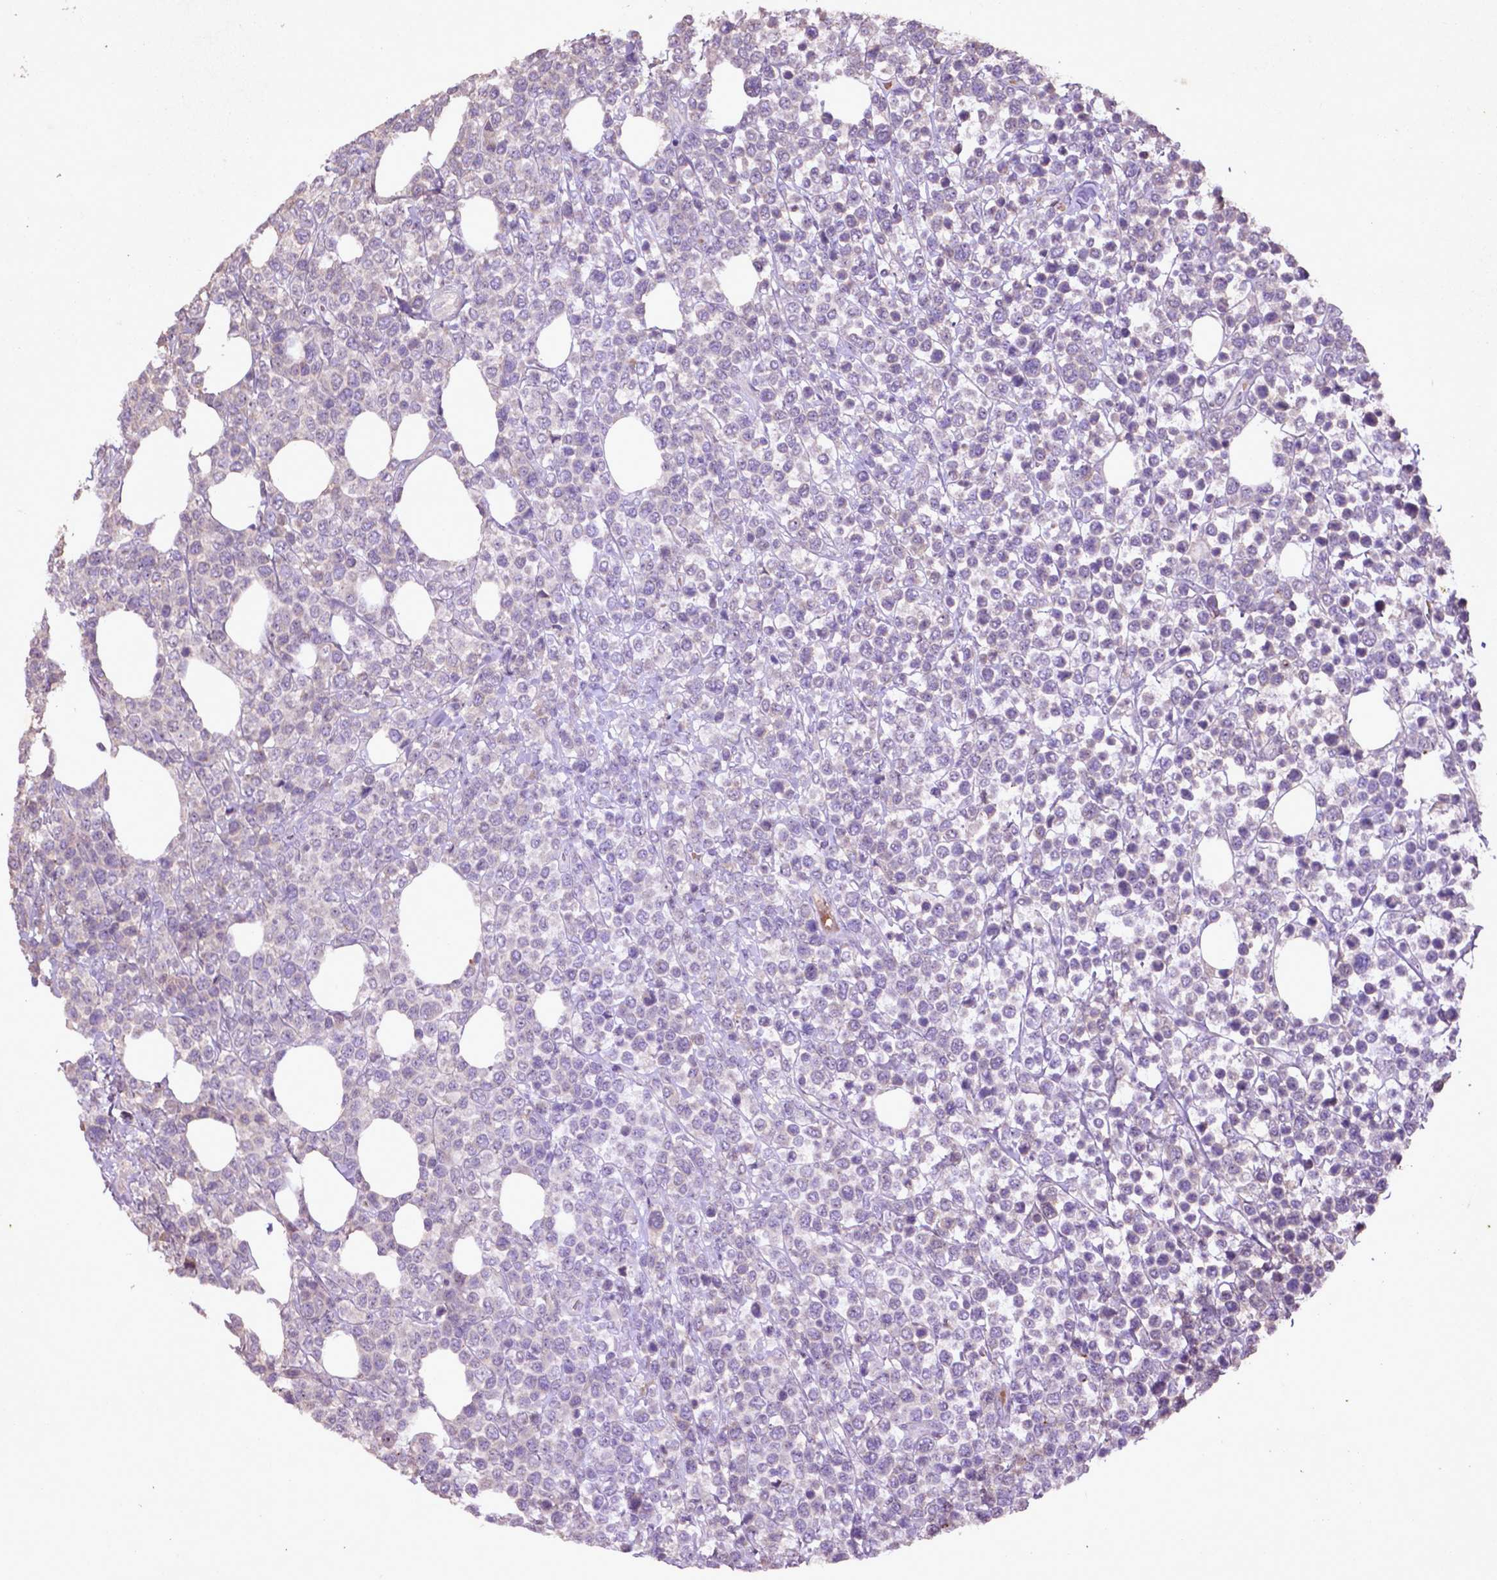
{"staining": {"intensity": "negative", "quantity": "none", "location": "none"}, "tissue": "lymphoma", "cell_type": "Tumor cells", "image_type": "cancer", "snomed": [{"axis": "morphology", "description": "Malignant lymphoma, non-Hodgkin's type, High grade"}, {"axis": "topography", "description": "Soft tissue"}], "caption": "Immunohistochemistry (IHC) of human lymphoma shows no positivity in tumor cells.", "gene": "COQ2", "patient": {"sex": "female", "age": 56}}